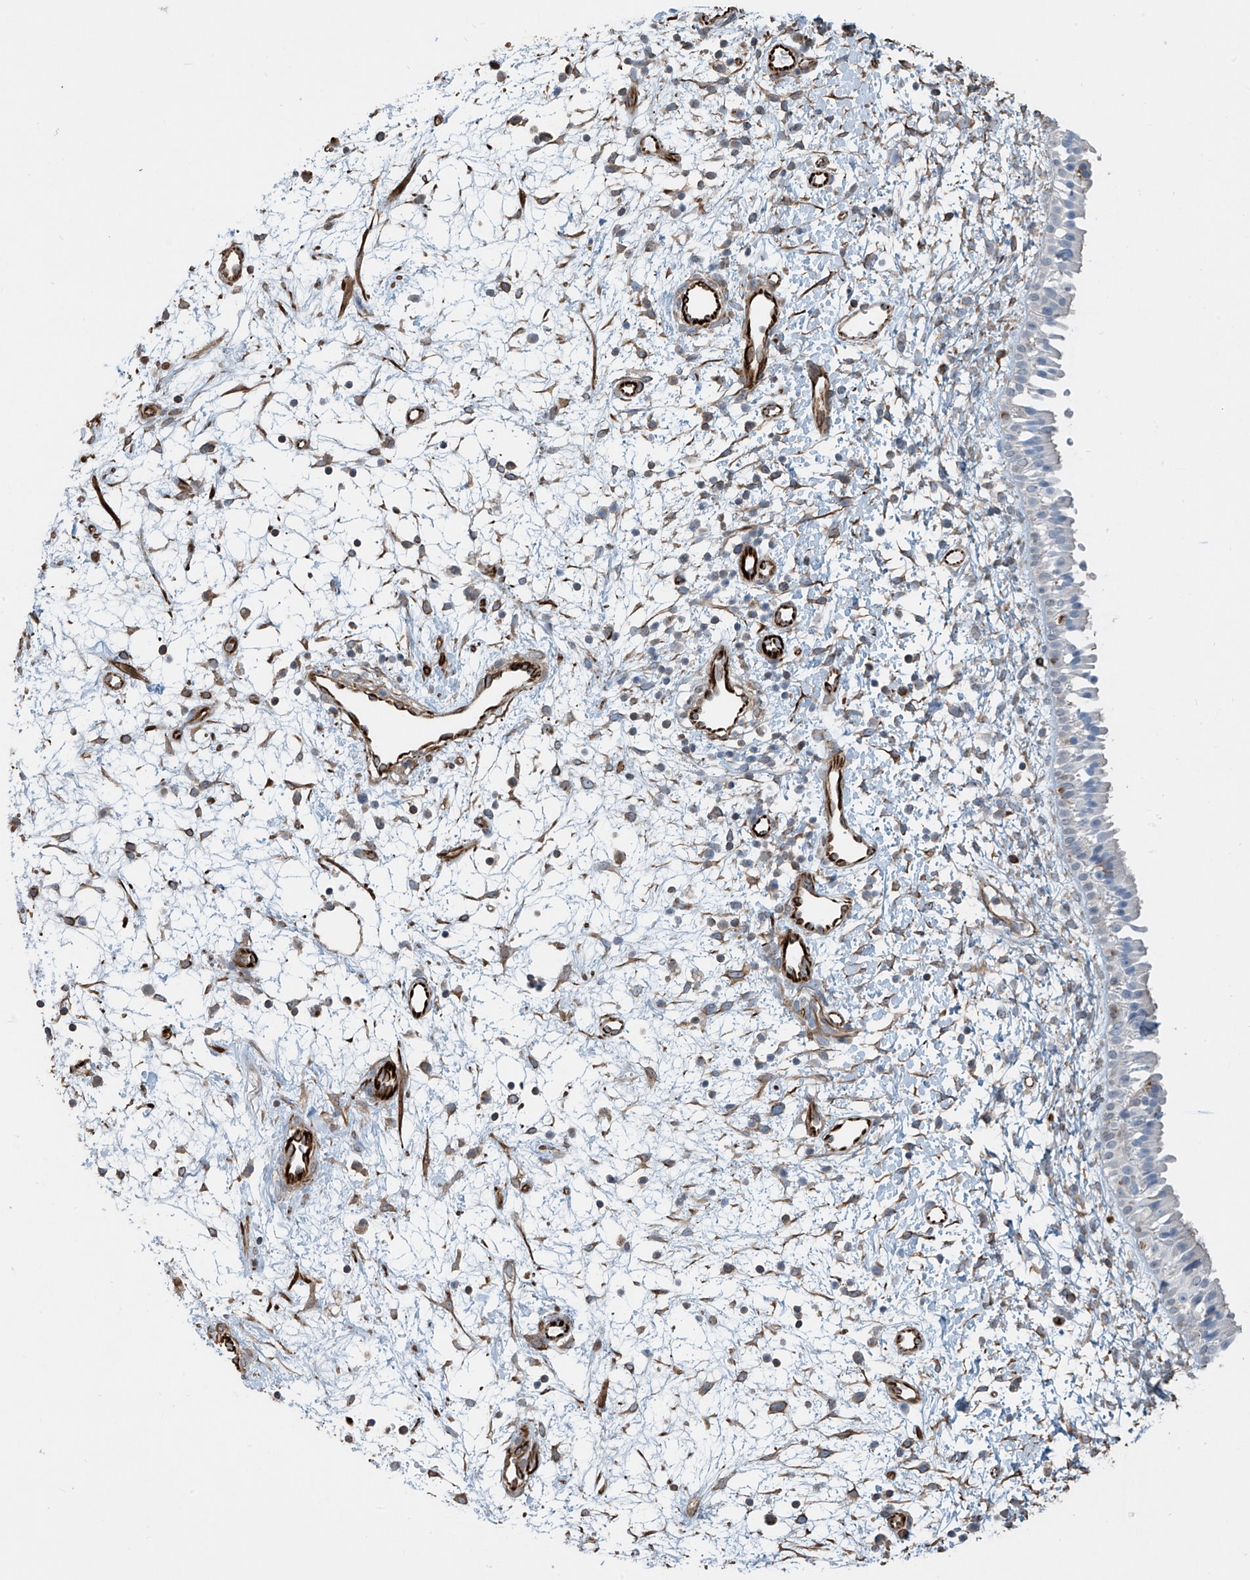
{"staining": {"intensity": "negative", "quantity": "none", "location": "none"}, "tissue": "nasopharynx", "cell_type": "Respiratory epithelial cells", "image_type": "normal", "snomed": [{"axis": "morphology", "description": "Normal tissue, NOS"}, {"axis": "topography", "description": "Nasopharynx"}], "caption": "High magnification brightfield microscopy of benign nasopharynx stained with DAB (brown) and counterstained with hematoxylin (blue): respiratory epithelial cells show no significant expression.", "gene": "SH3BGRL3", "patient": {"sex": "male", "age": 22}}